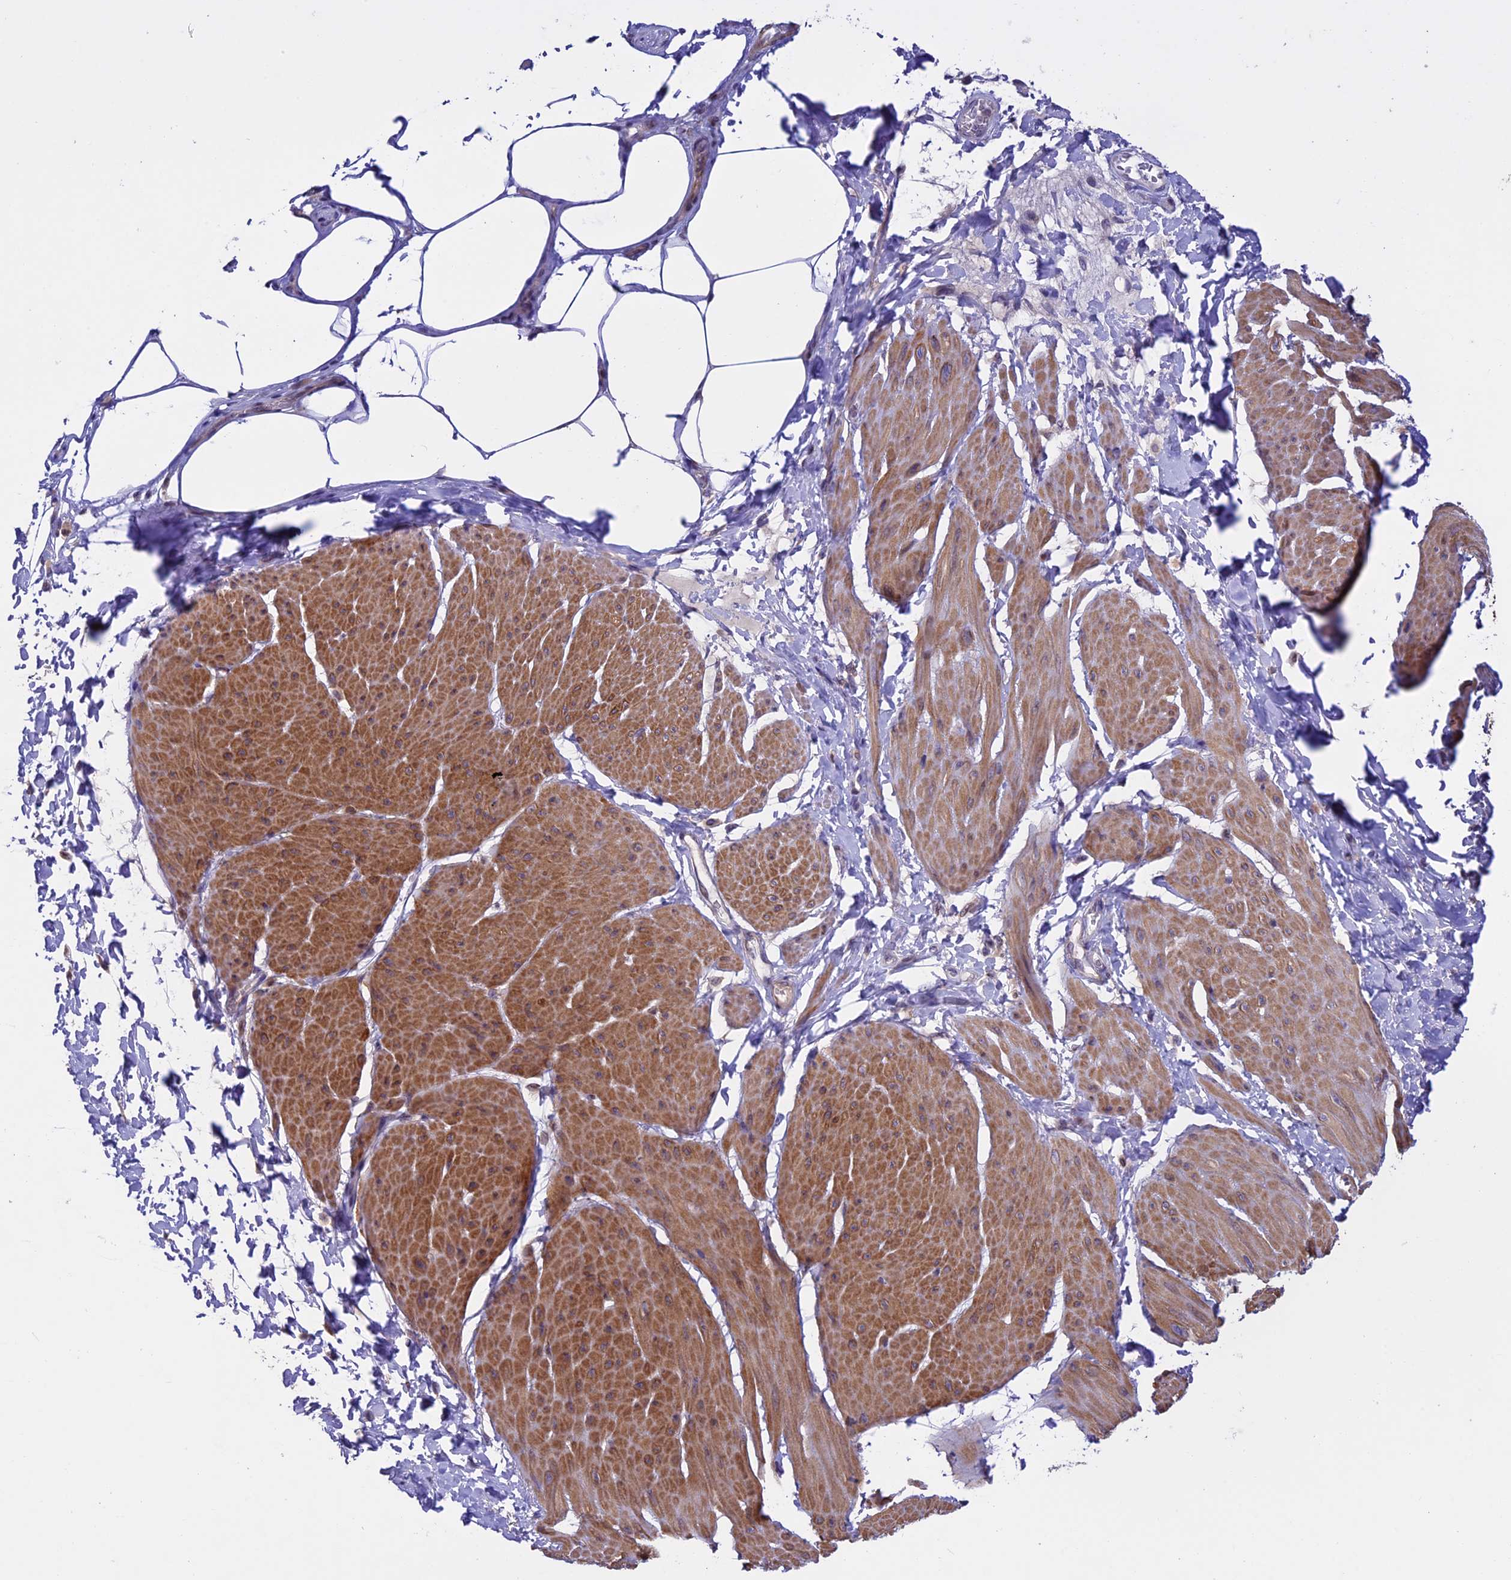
{"staining": {"intensity": "moderate", "quantity": ">75%", "location": "cytoplasmic/membranous"}, "tissue": "smooth muscle", "cell_type": "Smooth muscle cells", "image_type": "normal", "snomed": [{"axis": "morphology", "description": "Urothelial carcinoma, High grade"}, {"axis": "topography", "description": "Urinary bladder"}], "caption": "Brown immunohistochemical staining in normal human smooth muscle shows moderate cytoplasmic/membranous staining in about >75% of smooth muscle cells.", "gene": "MAN2C1", "patient": {"sex": "male", "age": 46}}